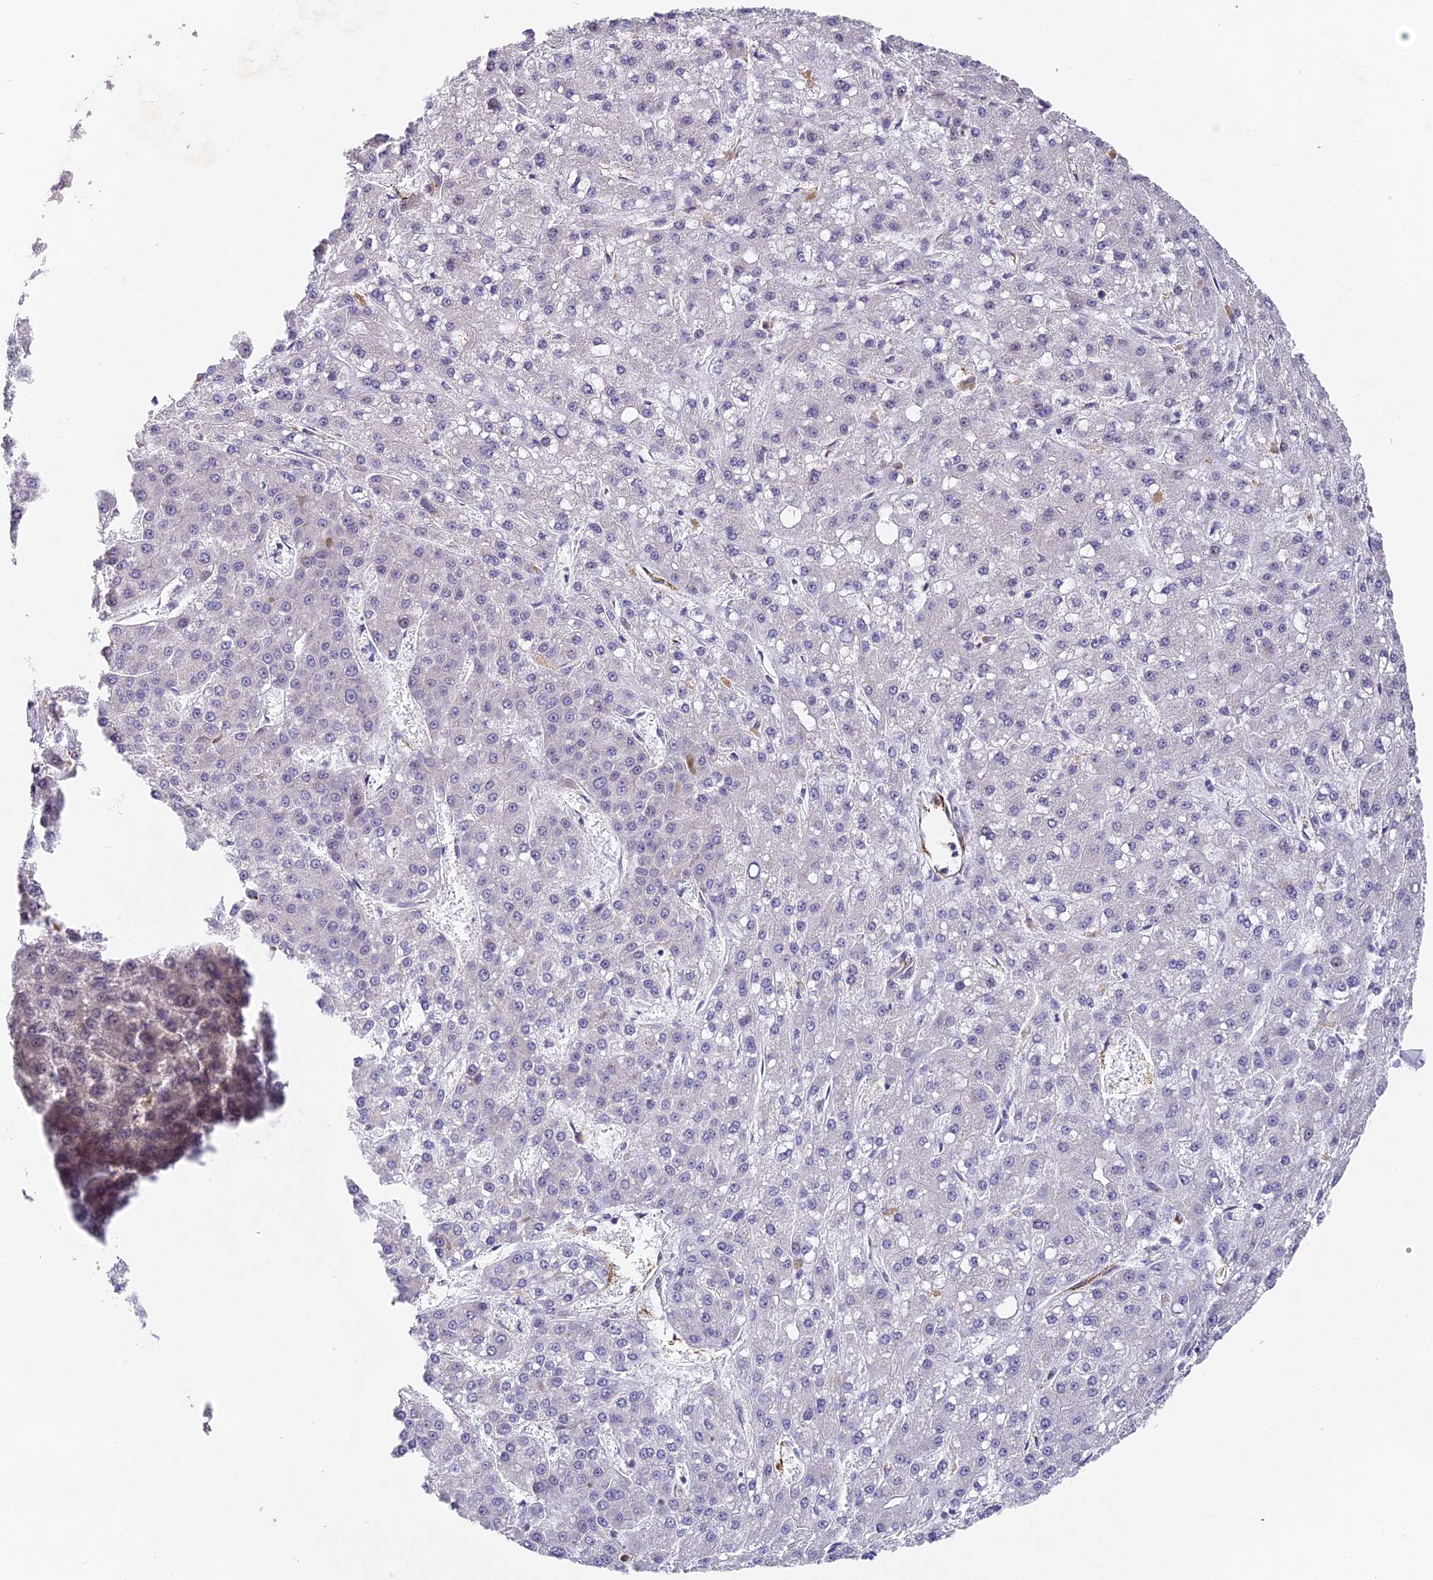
{"staining": {"intensity": "negative", "quantity": "none", "location": "none"}, "tissue": "liver cancer", "cell_type": "Tumor cells", "image_type": "cancer", "snomed": [{"axis": "morphology", "description": "Carcinoma, Hepatocellular, NOS"}, {"axis": "topography", "description": "Liver"}], "caption": "Tumor cells are negative for protein expression in human liver hepatocellular carcinoma.", "gene": "DNAAF10", "patient": {"sex": "male", "age": 67}}